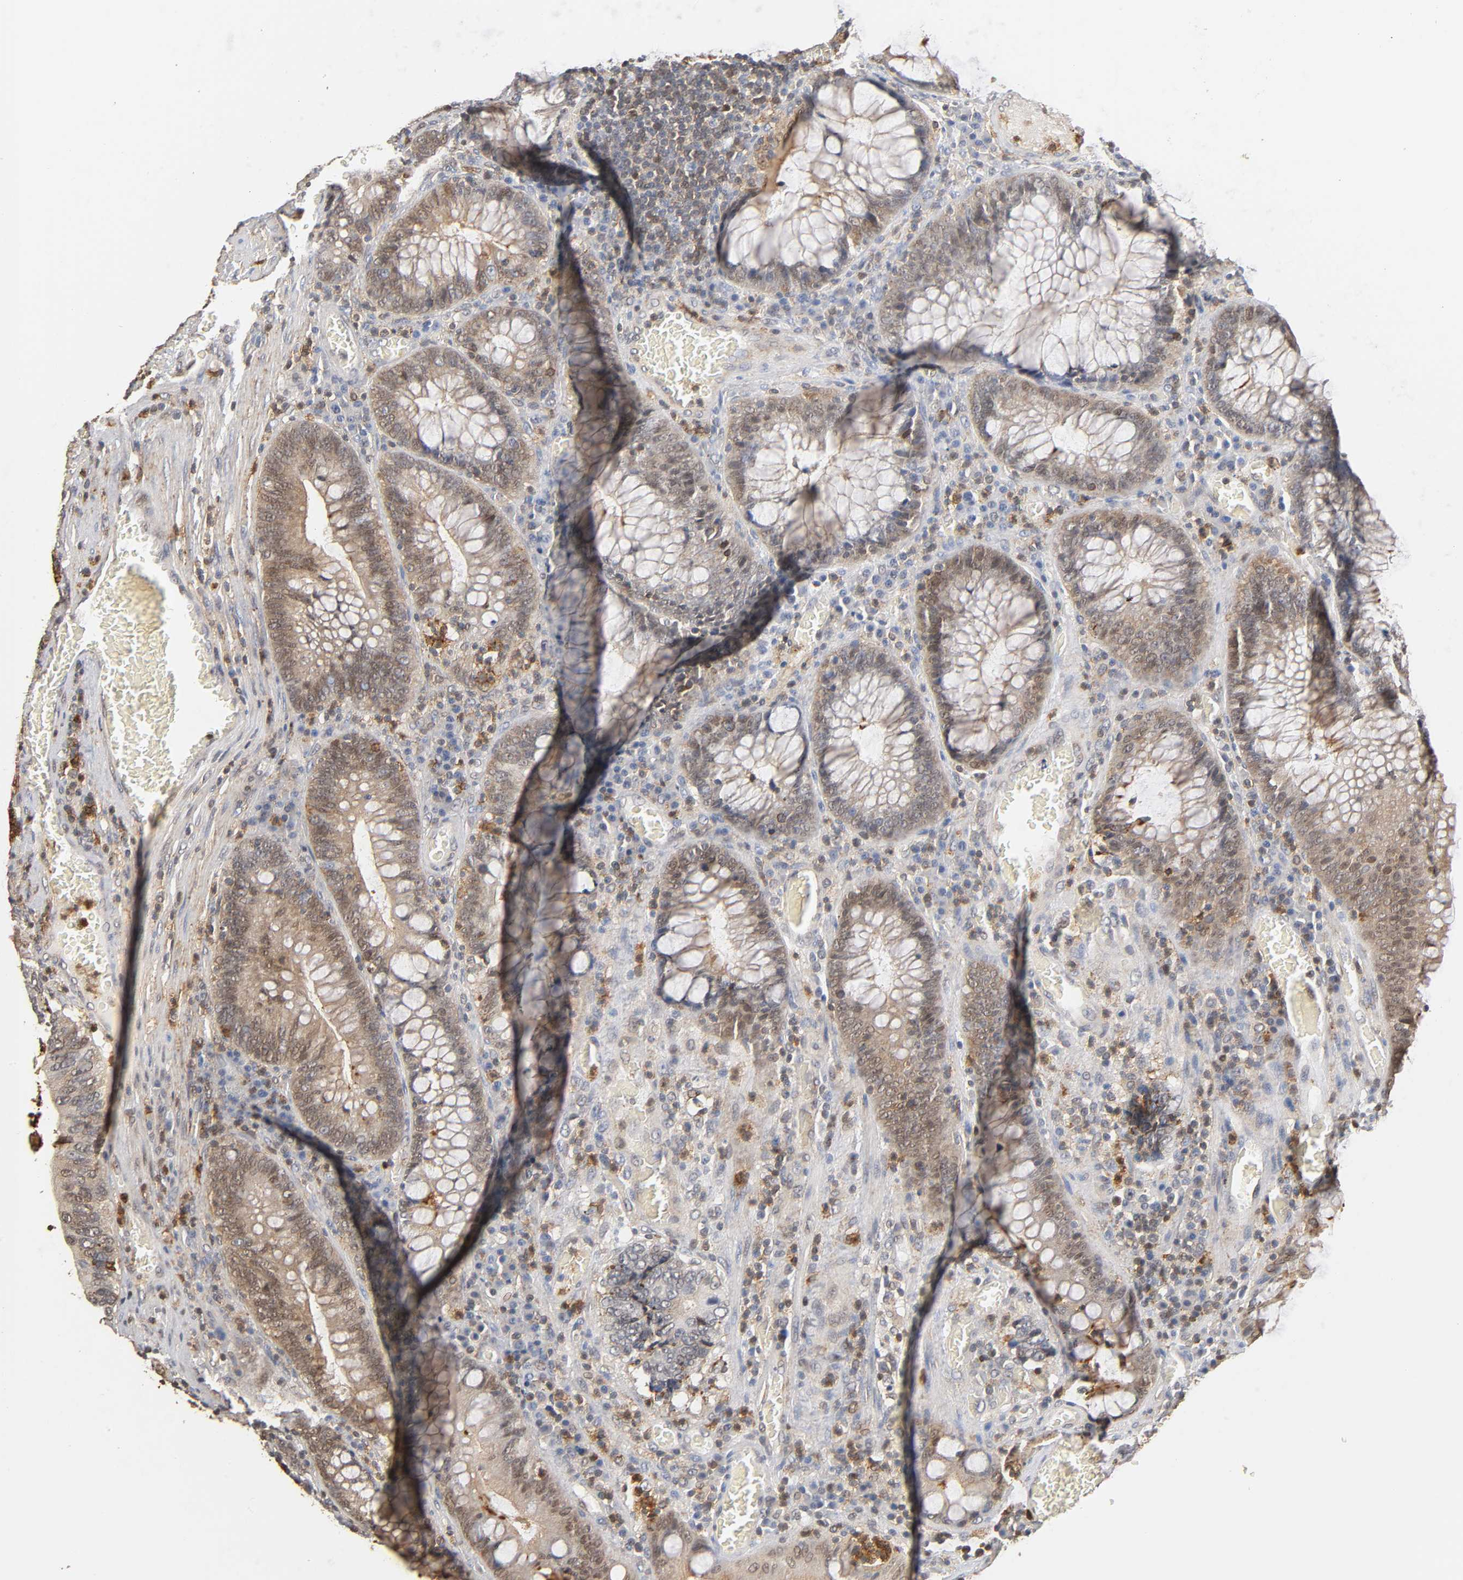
{"staining": {"intensity": "strong", "quantity": "25%-75%", "location": "cytoplasmic/membranous"}, "tissue": "colorectal cancer", "cell_type": "Tumor cells", "image_type": "cancer", "snomed": [{"axis": "morphology", "description": "Adenocarcinoma, NOS"}, {"axis": "topography", "description": "Colon"}], "caption": "About 25%-75% of tumor cells in human colorectal cancer (adenocarcinoma) exhibit strong cytoplasmic/membranous protein expression as visualized by brown immunohistochemical staining.", "gene": "ANXA11", "patient": {"sex": "male", "age": 72}}